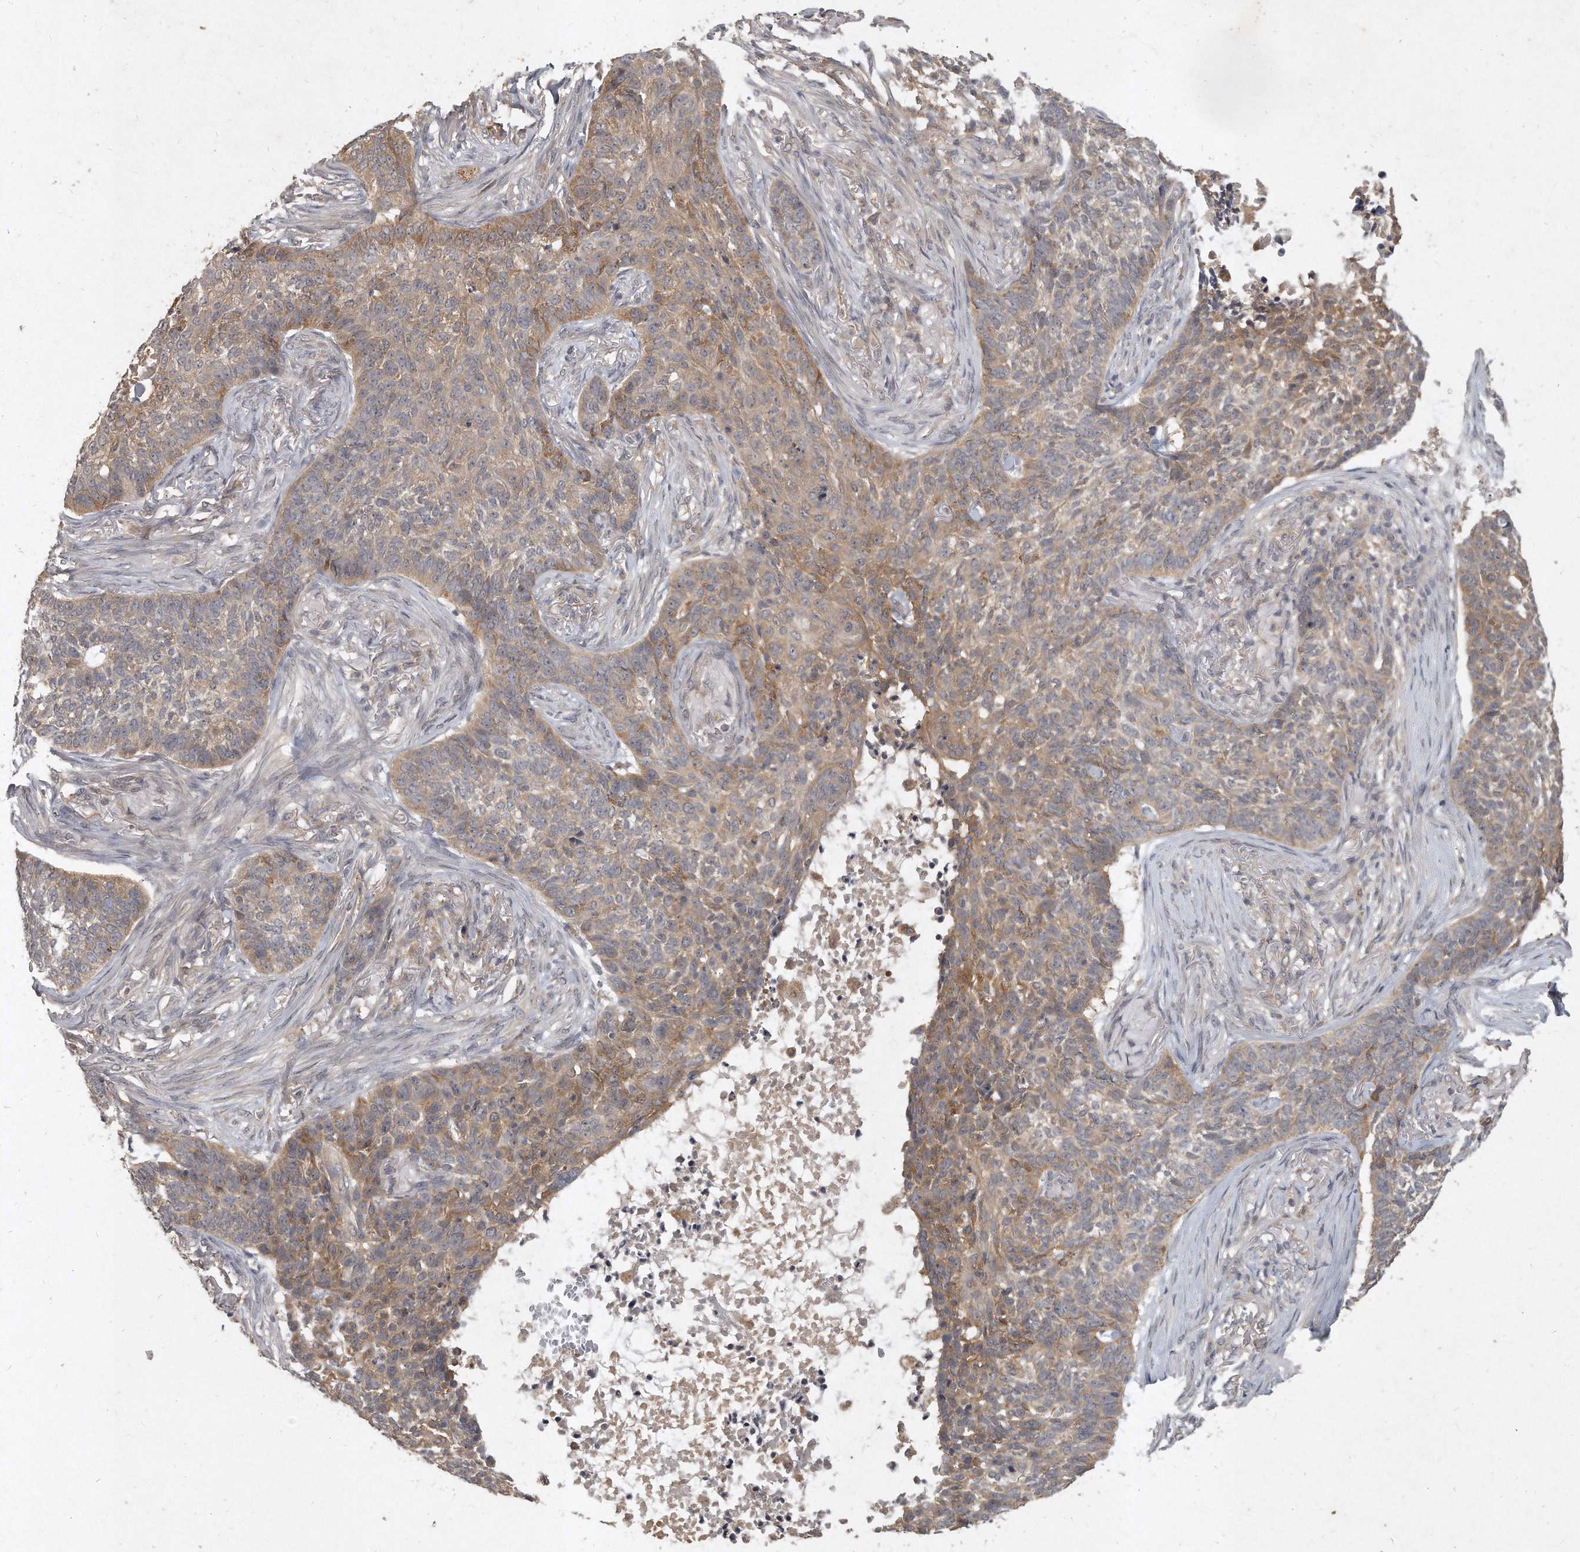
{"staining": {"intensity": "moderate", "quantity": "25%-75%", "location": "cytoplasmic/membranous"}, "tissue": "skin cancer", "cell_type": "Tumor cells", "image_type": "cancer", "snomed": [{"axis": "morphology", "description": "Basal cell carcinoma"}, {"axis": "topography", "description": "Skin"}], "caption": "Immunohistochemical staining of skin cancer (basal cell carcinoma) exhibits moderate cytoplasmic/membranous protein staining in about 25%-75% of tumor cells.", "gene": "LGALS8", "patient": {"sex": "male", "age": 85}}